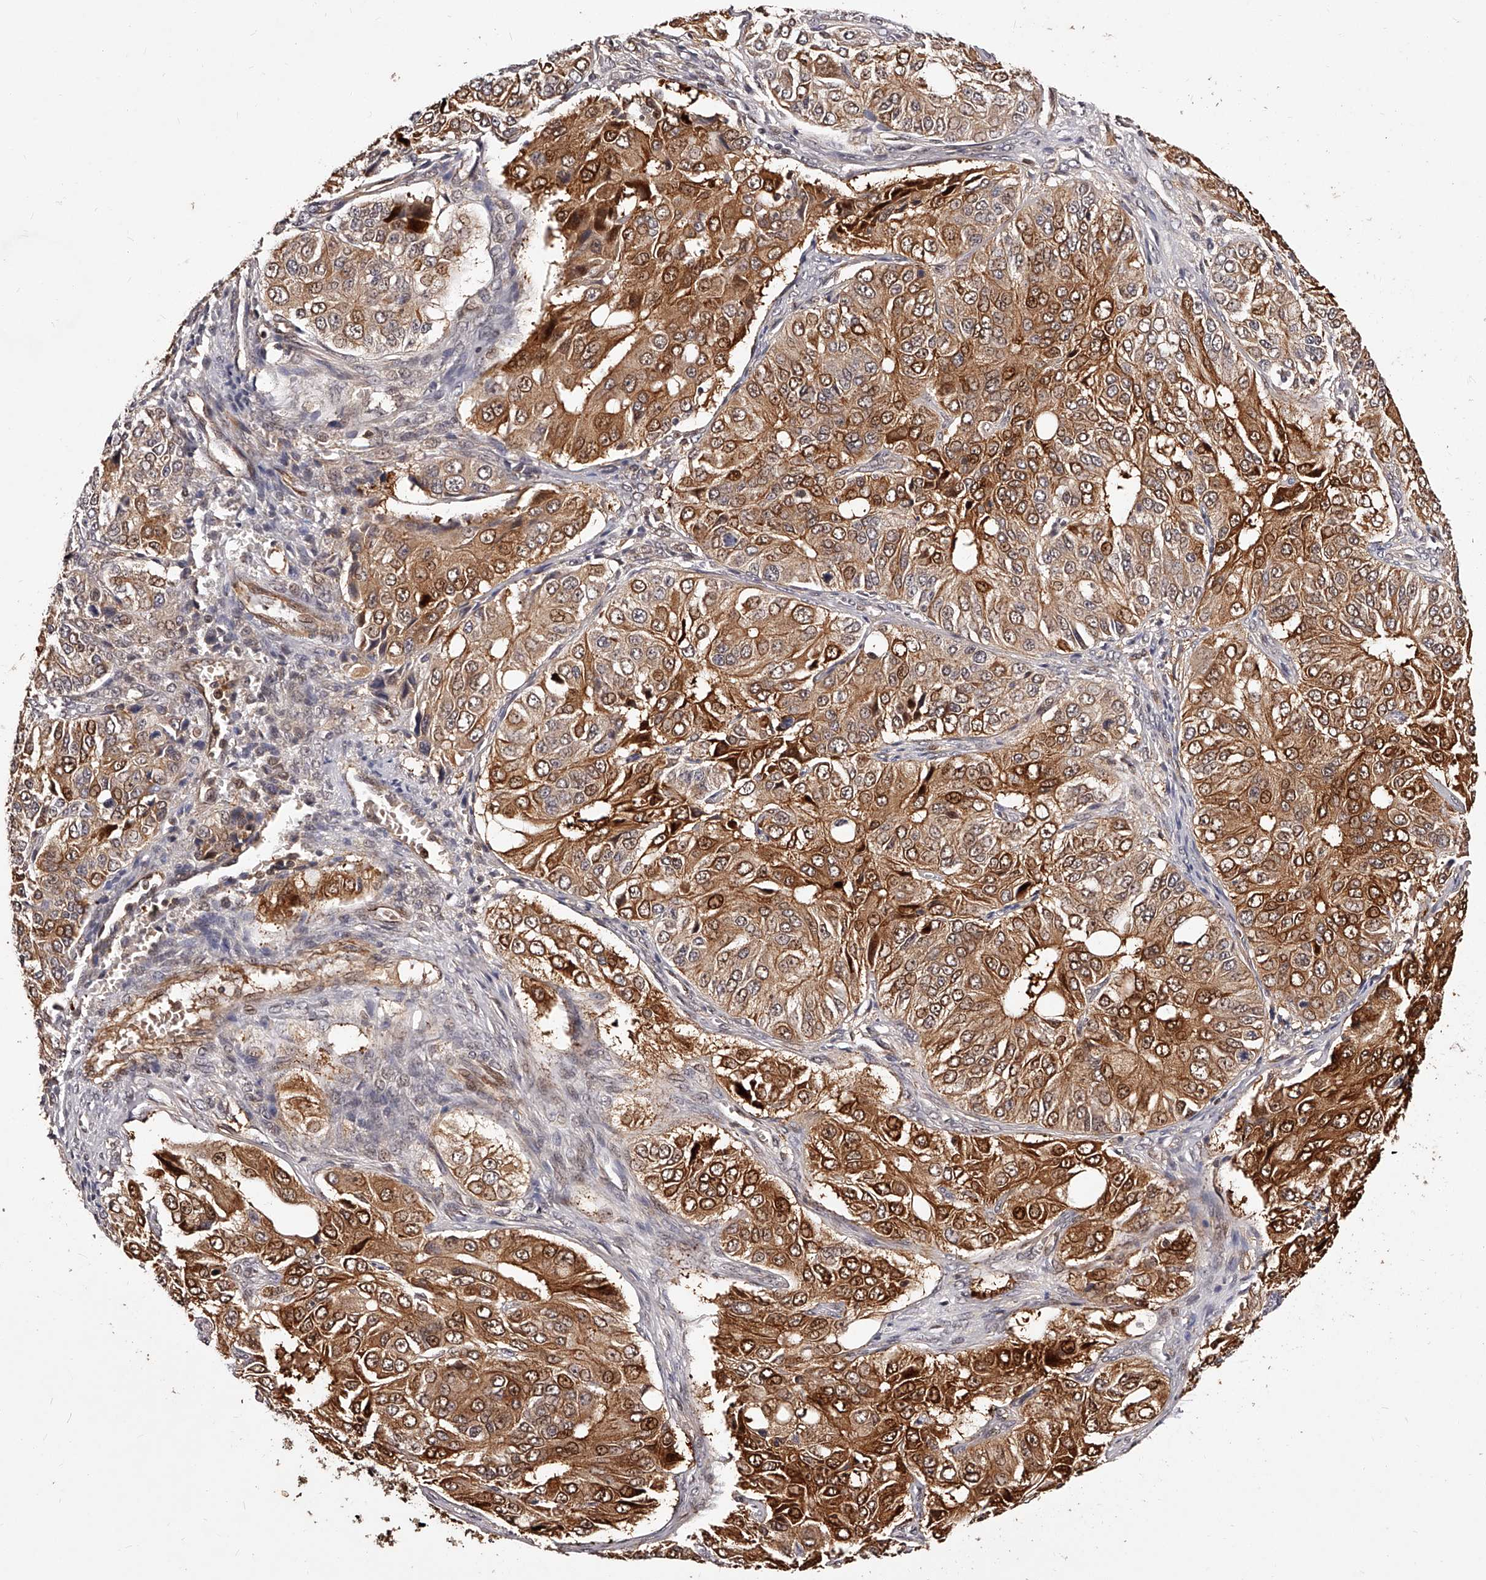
{"staining": {"intensity": "moderate", "quantity": ">75%", "location": "cytoplasmic/membranous,nuclear"}, "tissue": "ovarian cancer", "cell_type": "Tumor cells", "image_type": "cancer", "snomed": [{"axis": "morphology", "description": "Carcinoma, endometroid"}, {"axis": "topography", "description": "Ovary"}], "caption": "Ovarian endometroid carcinoma was stained to show a protein in brown. There is medium levels of moderate cytoplasmic/membranous and nuclear expression in about >75% of tumor cells. (DAB = brown stain, brightfield microscopy at high magnification).", "gene": "CUL7", "patient": {"sex": "female", "age": 51}}